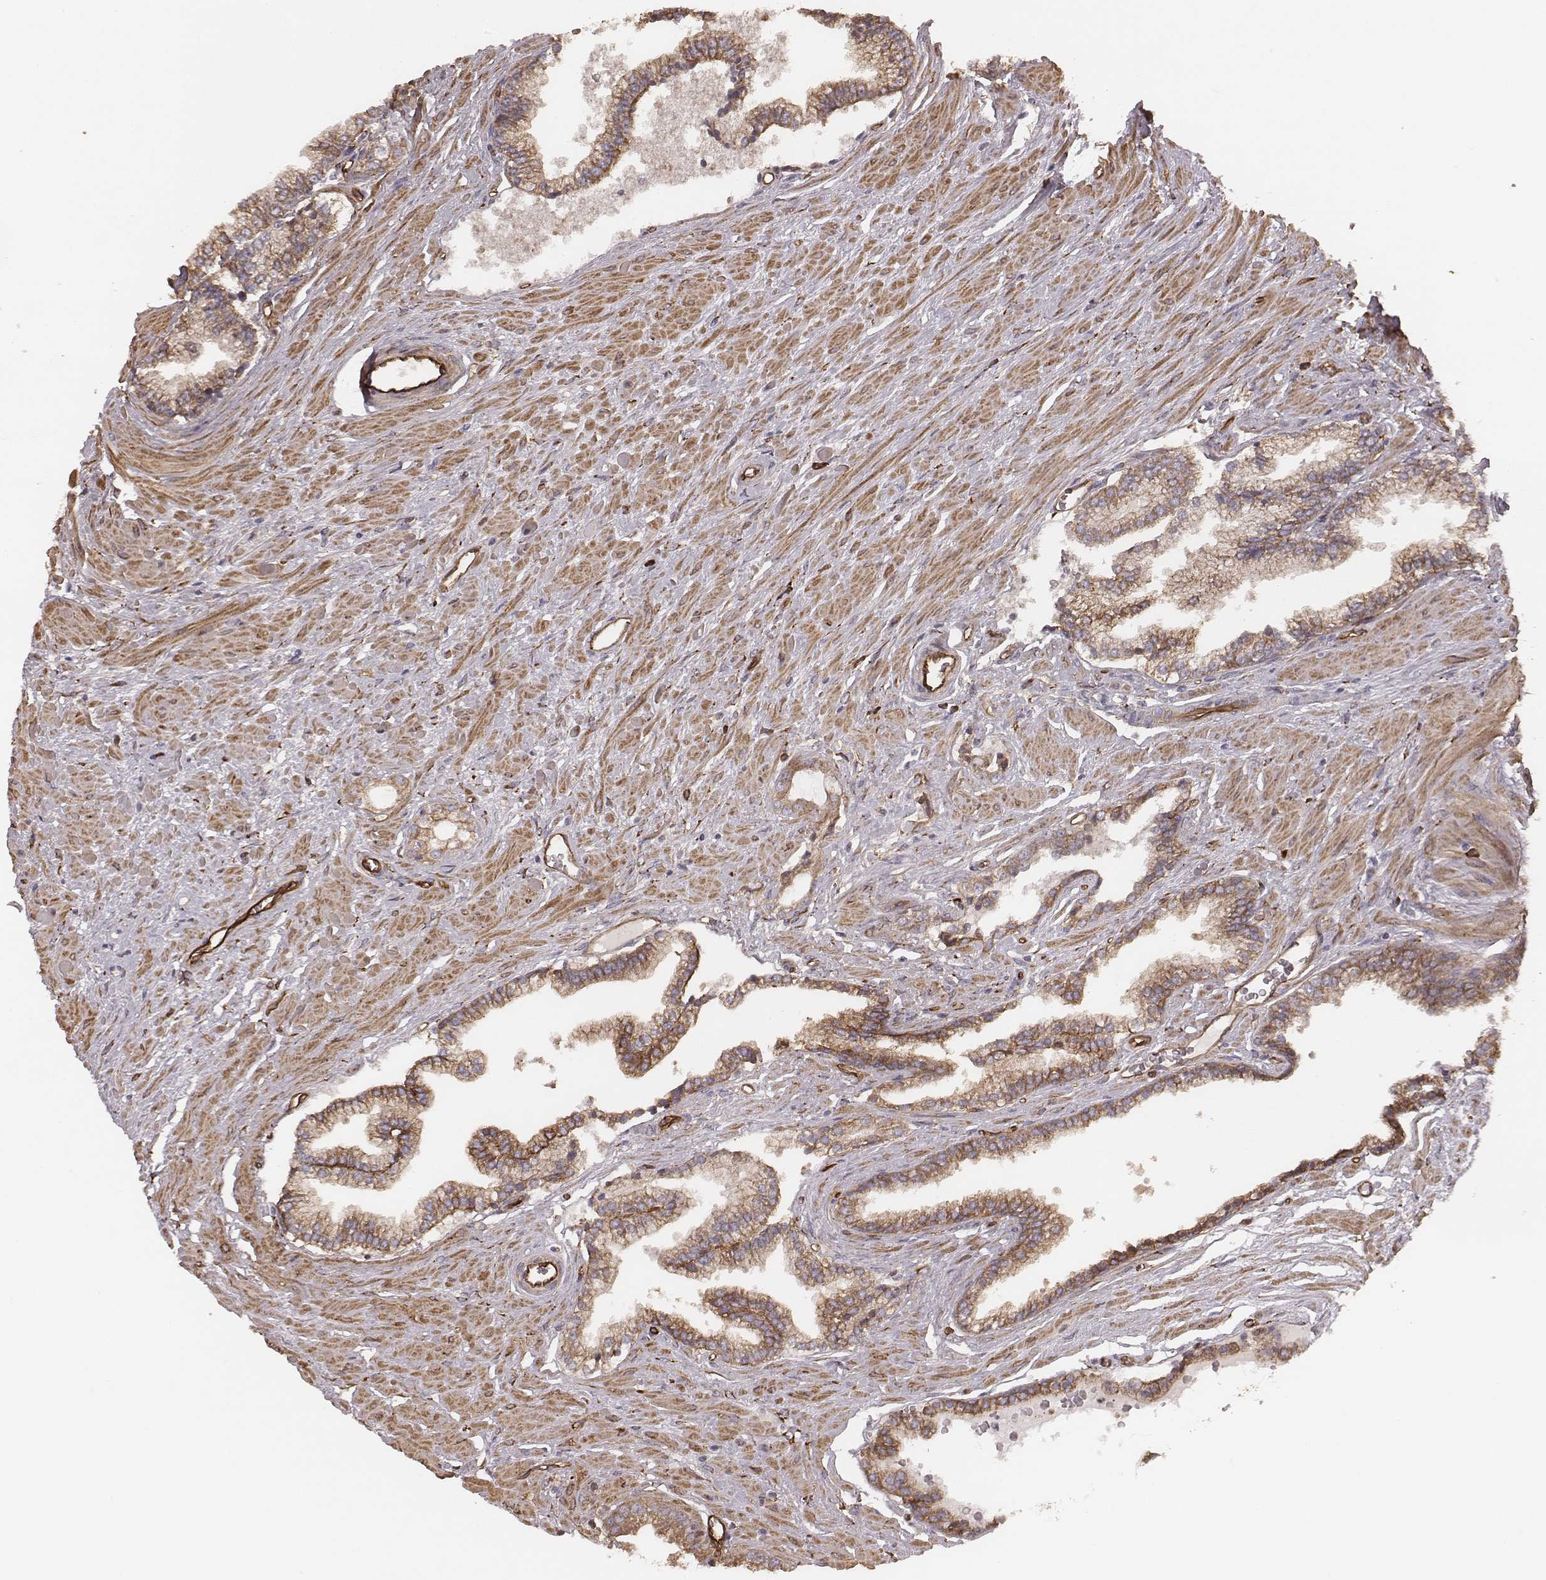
{"staining": {"intensity": "moderate", "quantity": ">75%", "location": "cytoplasmic/membranous"}, "tissue": "prostate cancer", "cell_type": "Tumor cells", "image_type": "cancer", "snomed": [{"axis": "morphology", "description": "Adenocarcinoma, Low grade"}, {"axis": "topography", "description": "Prostate"}], "caption": "Prostate low-grade adenocarcinoma stained with a protein marker displays moderate staining in tumor cells.", "gene": "PALMD", "patient": {"sex": "male", "age": 60}}